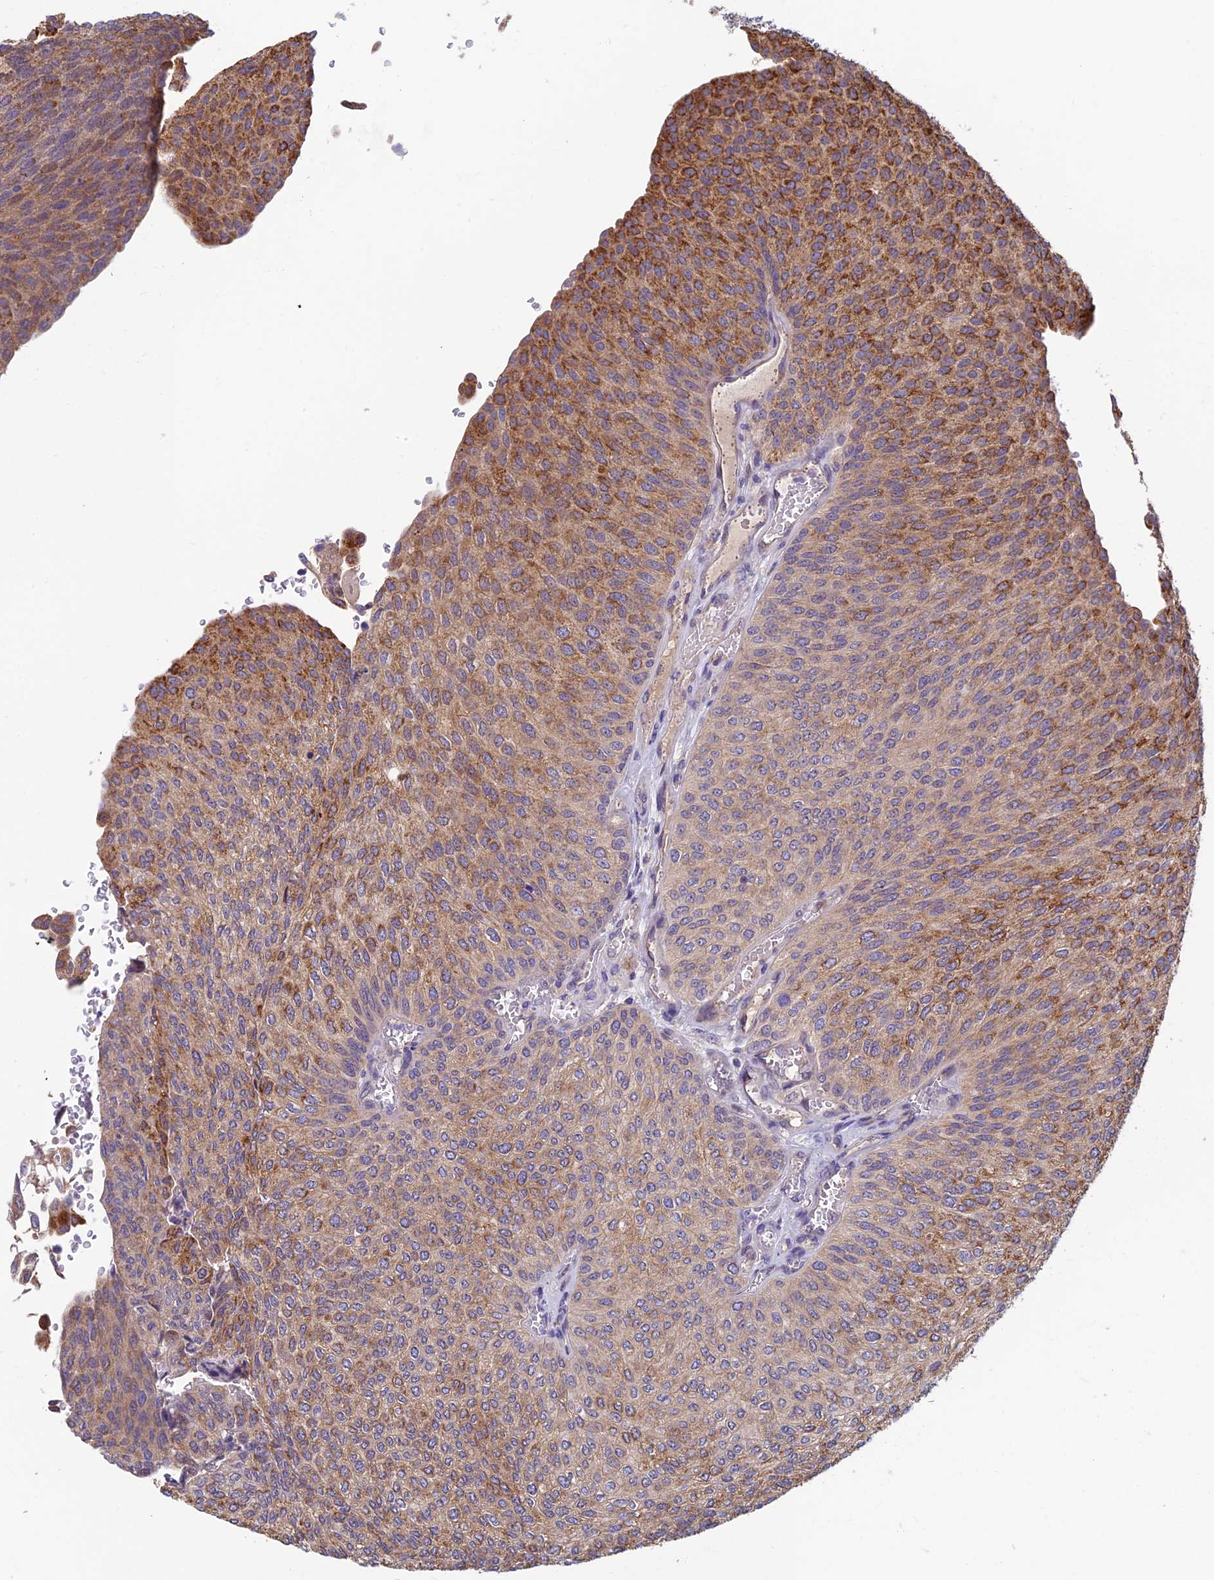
{"staining": {"intensity": "moderate", "quantity": "25%-75%", "location": "cytoplasmic/membranous"}, "tissue": "urothelial cancer", "cell_type": "Tumor cells", "image_type": "cancer", "snomed": [{"axis": "morphology", "description": "Urothelial carcinoma, High grade"}, {"axis": "topography", "description": "Urinary bladder"}], "caption": "Immunohistochemical staining of human urothelial carcinoma (high-grade) shows medium levels of moderate cytoplasmic/membranous positivity in about 25%-75% of tumor cells.", "gene": "HECA", "patient": {"sex": "female", "age": 79}}